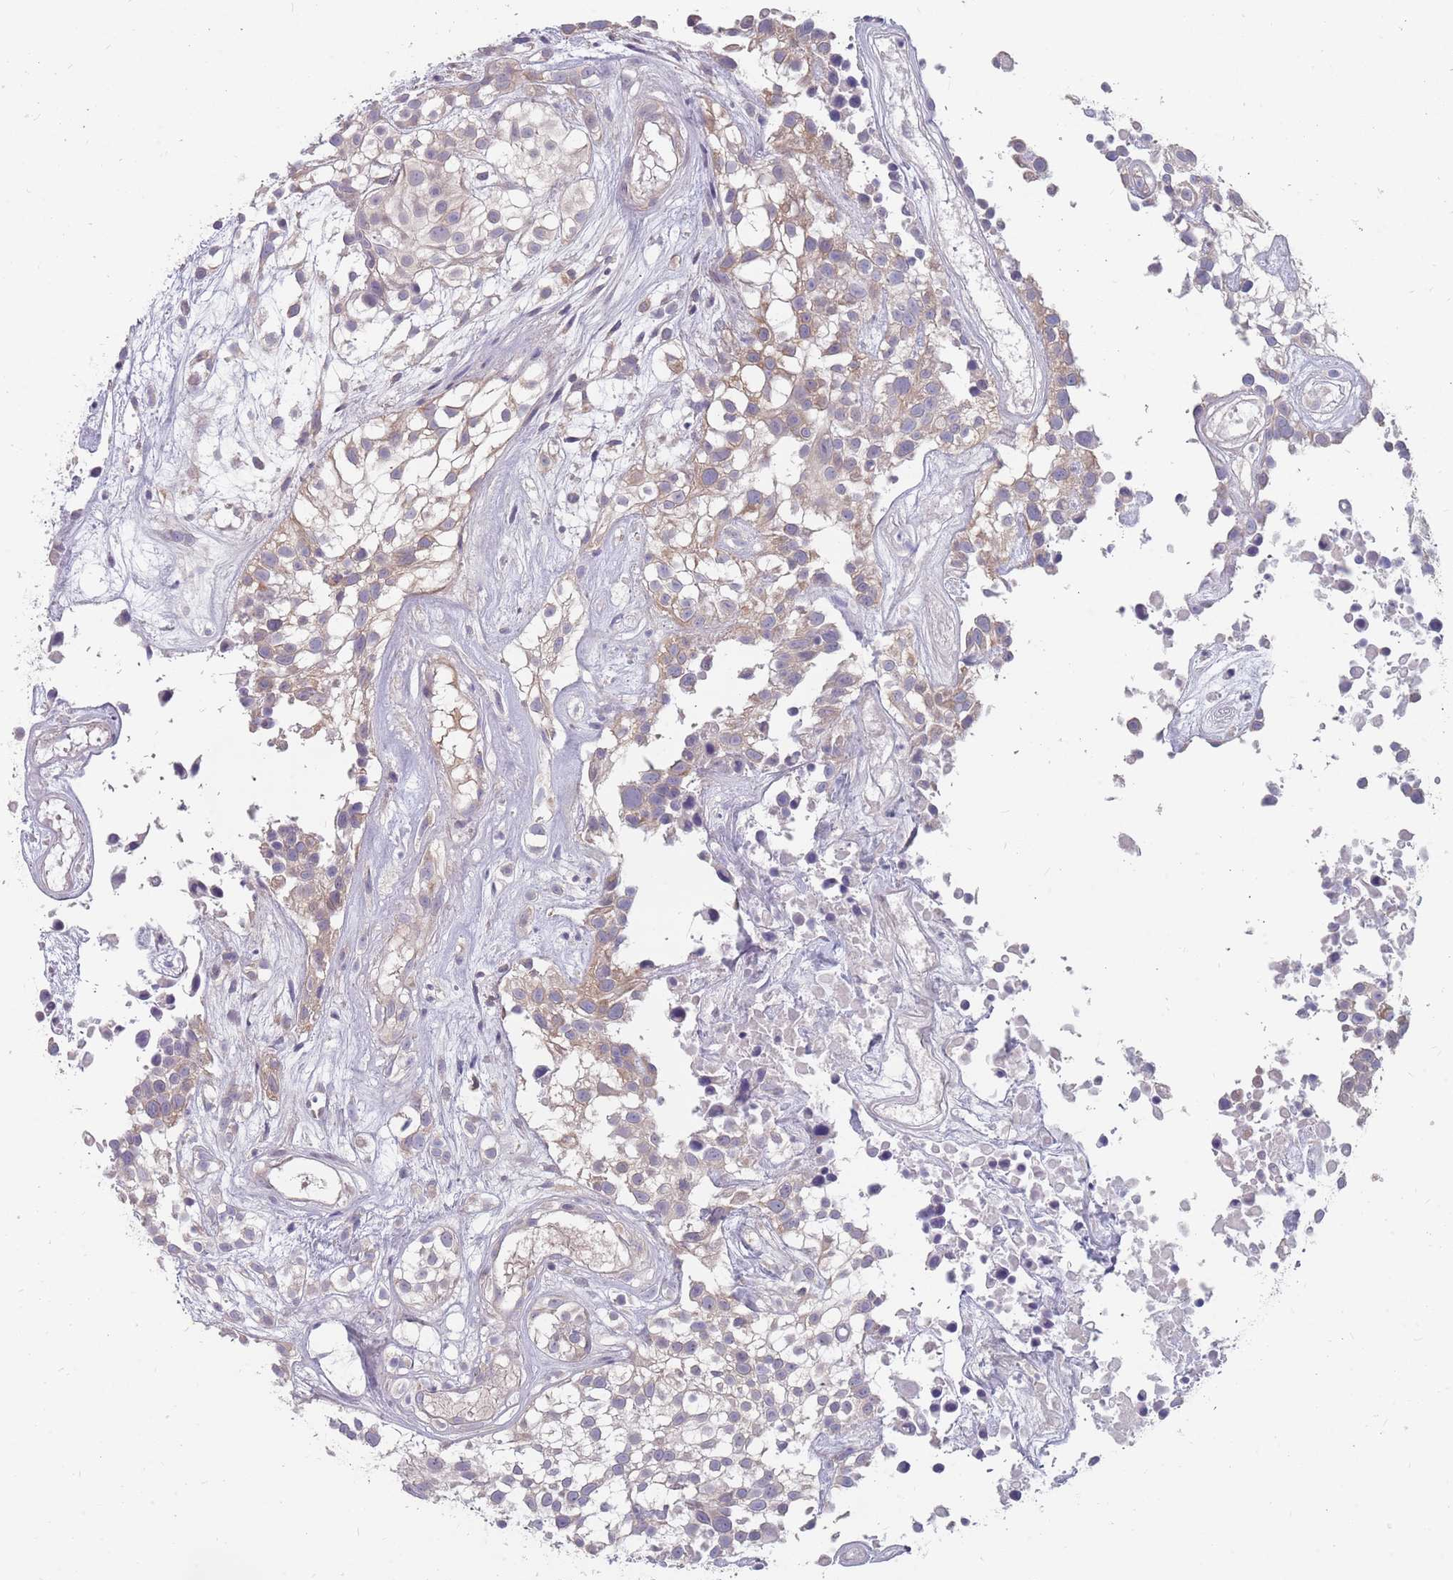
{"staining": {"intensity": "weak", "quantity": "<25%", "location": "cytoplasmic/membranous"}, "tissue": "urothelial cancer", "cell_type": "Tumor cells", "image_type": "cancer", "snomed": [{"axis": "morphology", "description": "Urothelial carcinoma, High grade"}, {"axis": "topography", "description": "Urinary bladder"}], "caption": "The image shows no significant staining in tumor cells of high-grade urothelial carcinoma.", "gene": "CMTR2", "patient": {"sex": "male", "age": 56}}